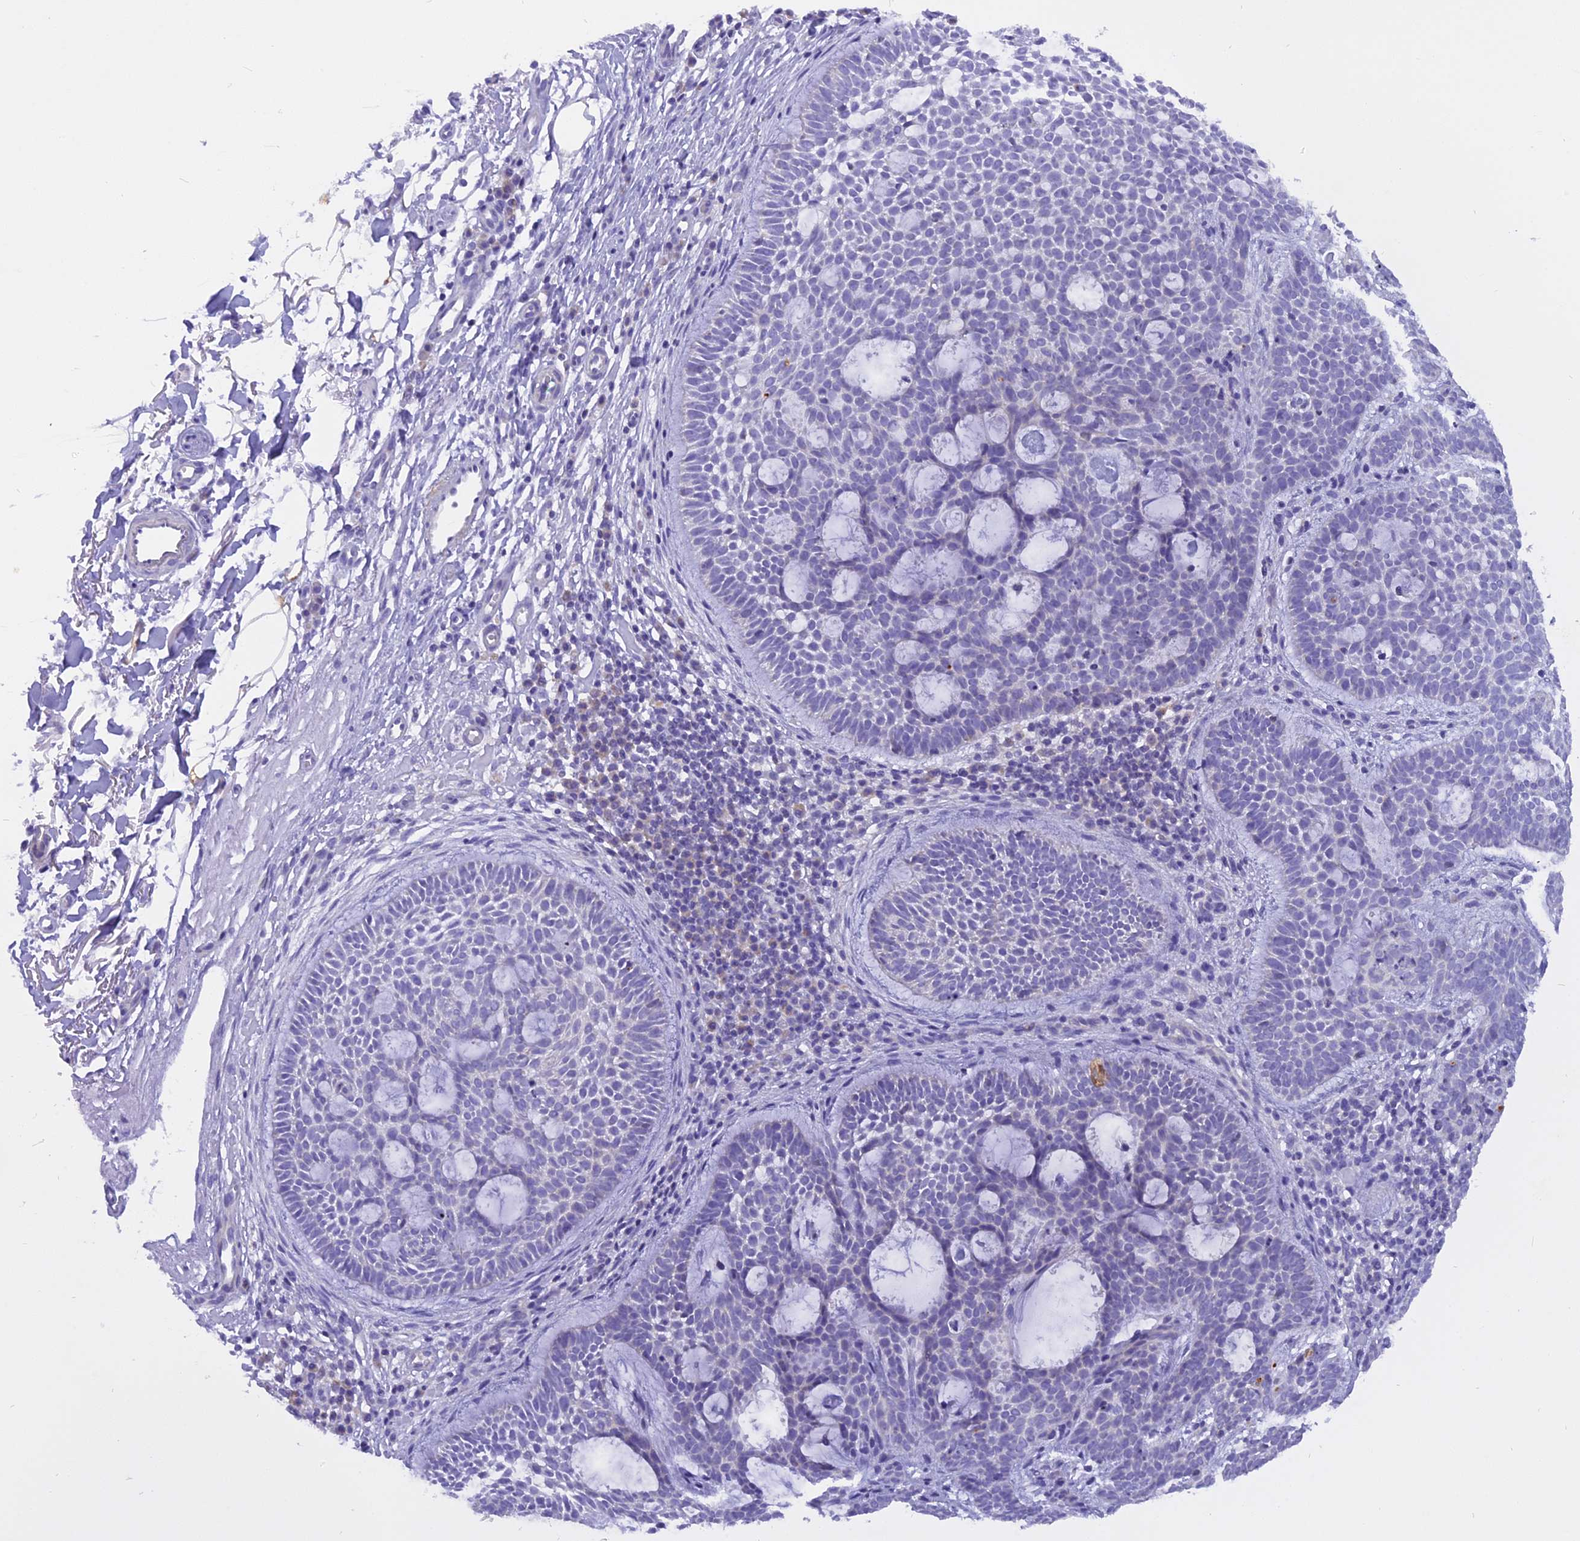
{"staining": {"intensity": "negative", "quantity": "none", "location": "none"}, "tissue": "skin cancer", "cell_type": "Tumor cells", "image_type": "cancer", "snomed": [{"axis": "morphology", "description": "Basal cell carcinoma"}, {"axis": "topography", "description": "Skin"}], "caption": "Skin basal cell carcinoma was stained to show a protein in brown. There is no significant positivity in tumor cells.", "gene": "TRIM3", "patient": {"sex": "male", "age": 85}}